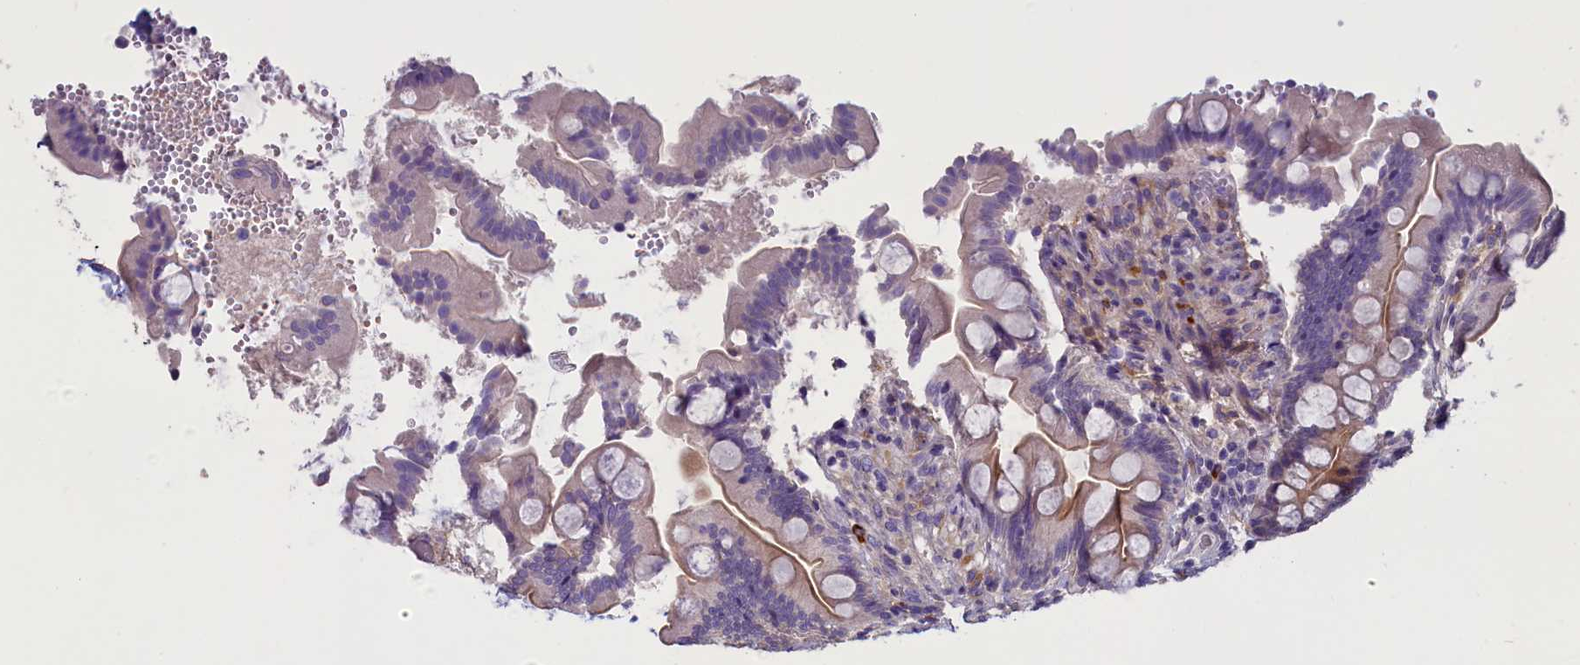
{"staining": {"intensity": "weak", "quantity": "25%-75%", "location": "cytoplasmic/membranous"}, "tissue": "small intestine", "cell_type": "Glandular cells", "image_type": "normal", "snomed": [{"axis": "morphology", "description": "Normal tissue, NOS"}, {"axis": "topography", "description": "Small intestine"}], "caption": "Unremarkable small intestine exhibits weak cytoplasmic/membranous positivity in about 25%-75% of glandular cells (brown staining indicates protein expression, while blue staining denotes nuclei)..", "gene": "ENPP6", "patient": {"sex": "female", "age": 56}}